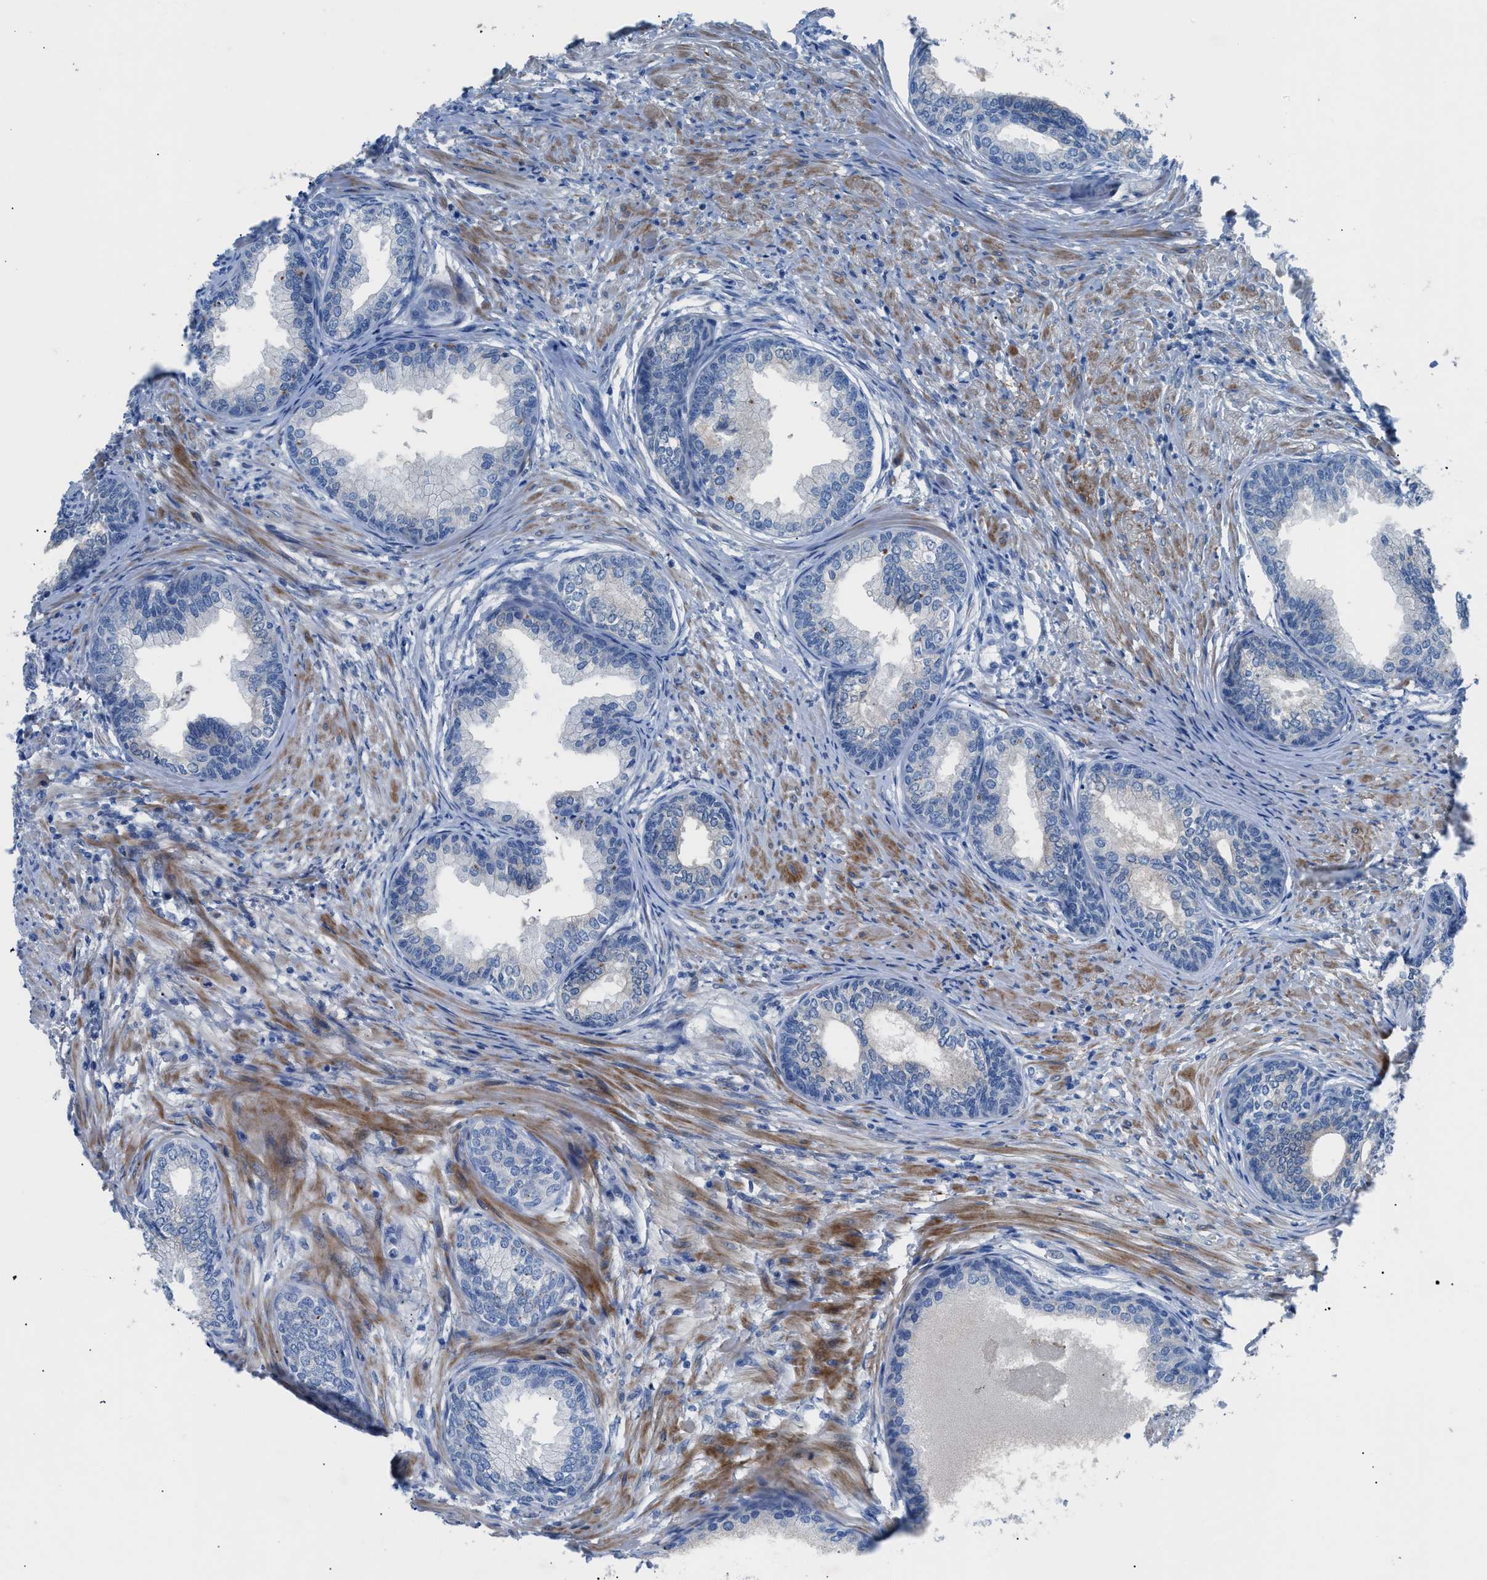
{"staining": {"intensity": "weak", "quantity": "<25%", "location": "cytoplasmic/membranous"}, "tissue": "prostate", "cell_type": "Glandular cells", "image_type": "normal", "snomed": [{"axis": "morphology", "description": "Normal tissue, NOS"}, {"axis": "topography", "description": "Prostate"}], "caption": "This is a histopathology image of IHC staining of unremarkable prostate, which shows no positivity in glandular cells.", "gene": "UAP1", "patient": {"sex": "male", "age": 76}}